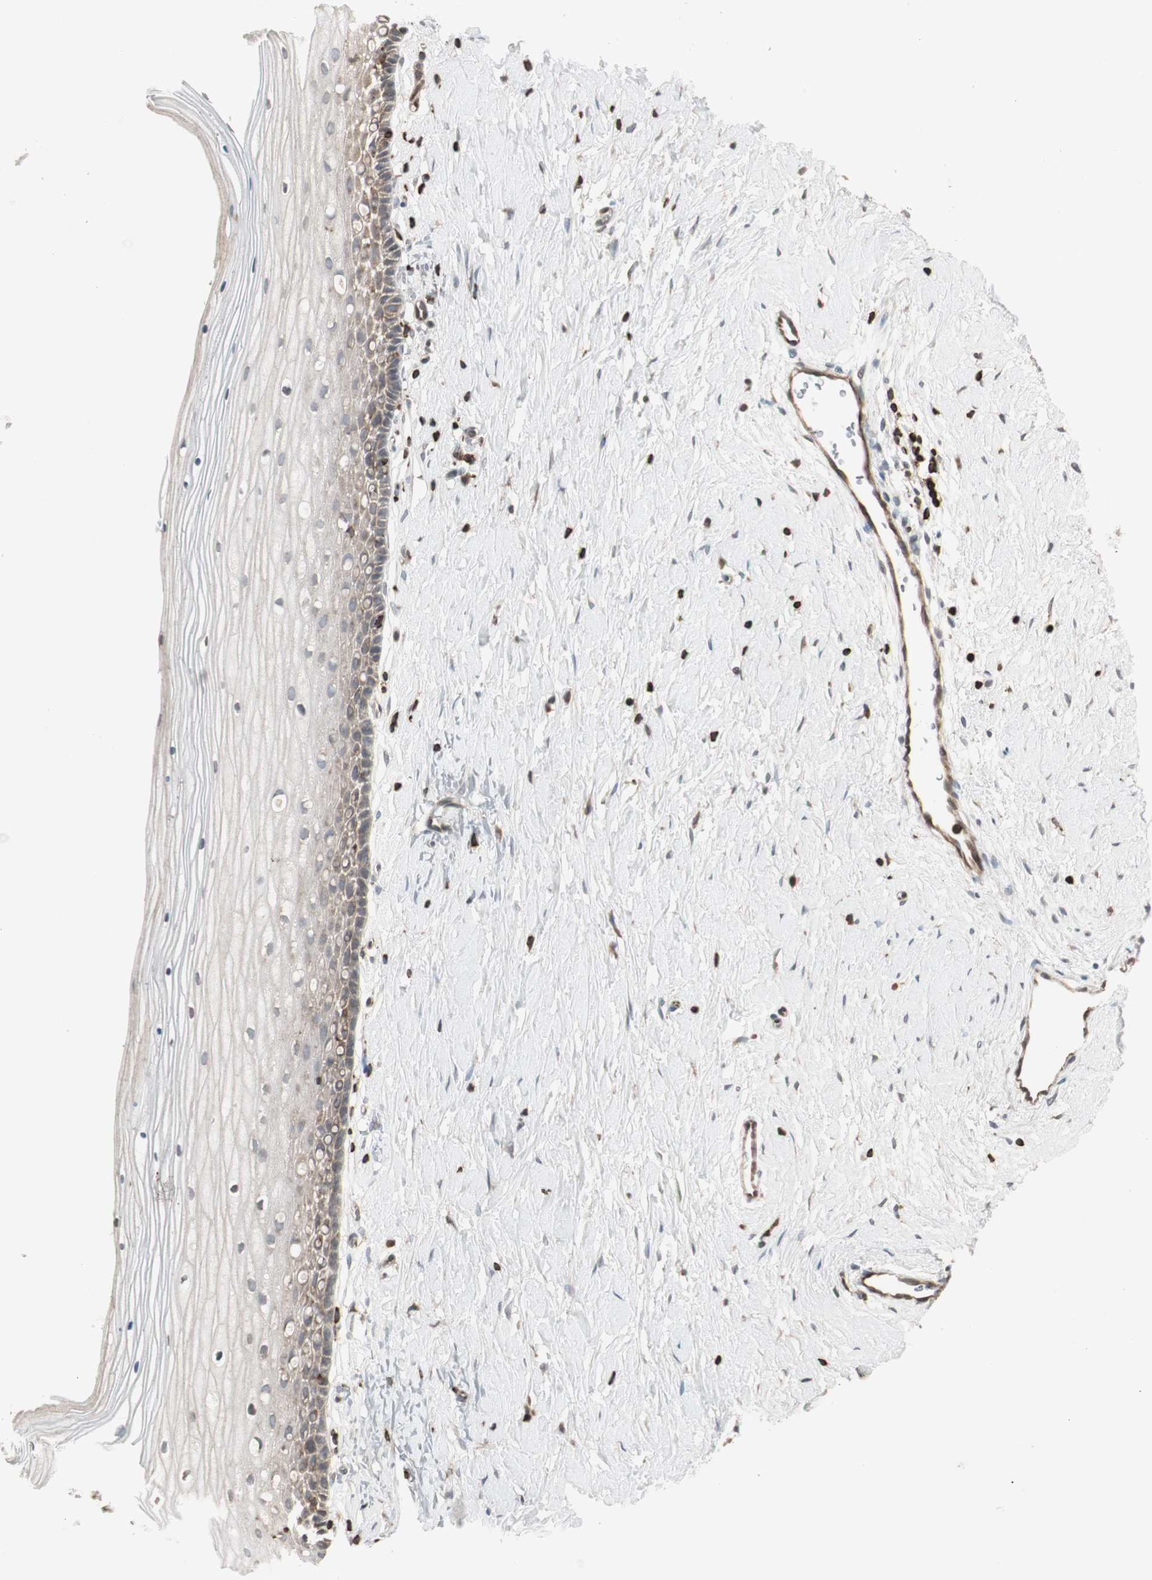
{"staining": {"intensity": "negative", "quantity": "none", "location": "none"}, "tissue": "cervix", "cell_type": "Glandular cells", "image_type": "normal", "snomed": [{"axis": "morphology", "description": "Normal tissue, NOS"}, {"axis": "topography", "description": "Cervix"}], "caption": "Cervix stained for a protein using IHC displays no positivity glandular cells.", "gene": "ARHGEF1", "patient": {"sex": "female", "age": 39}}